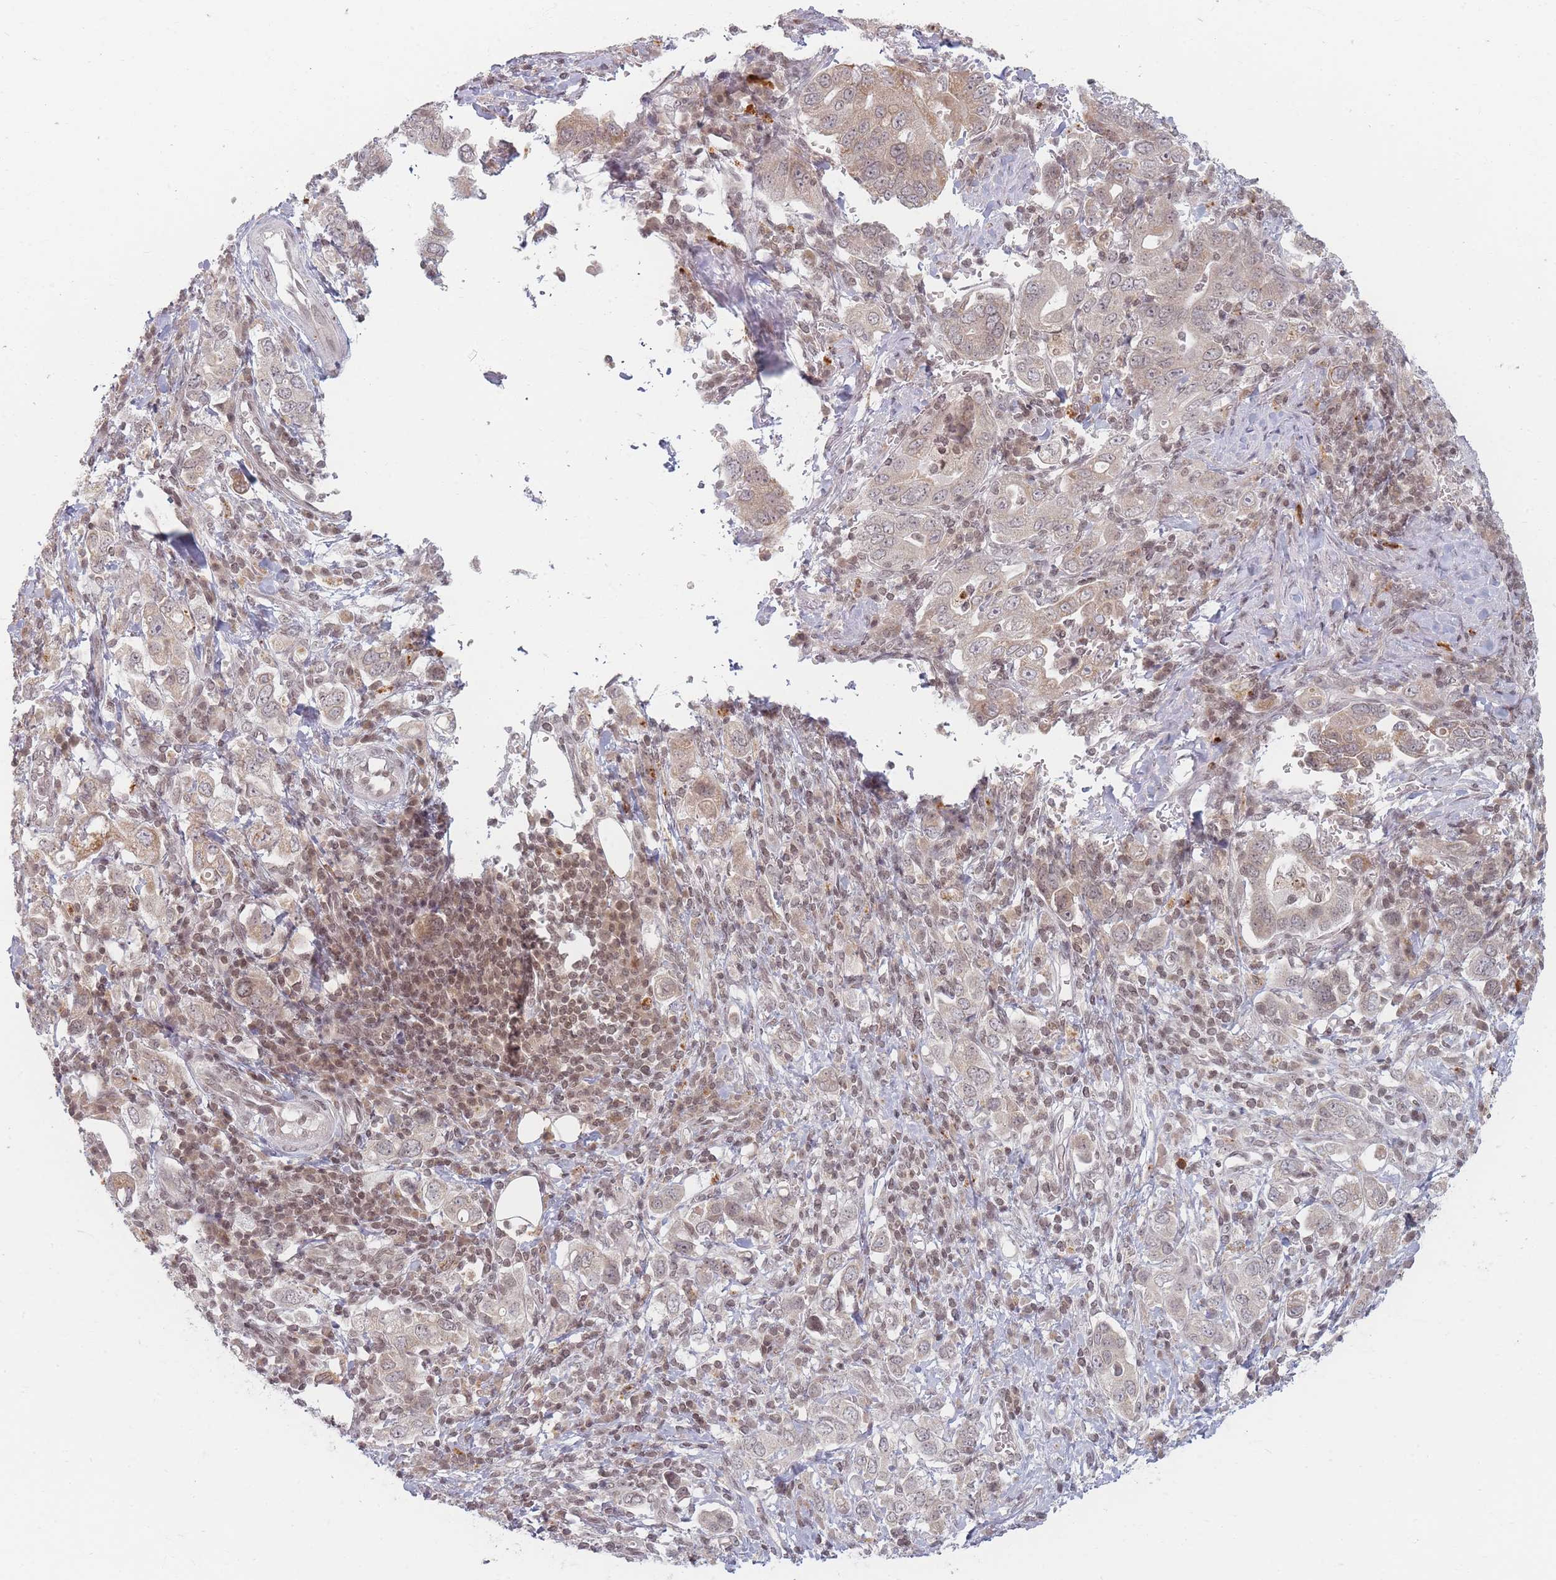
{"staining": {"intensity": "moderate", "quantity": "25%-75%", "location": "cytoplasmic/membranous"}, "tissue": "stomach cancer", "cell_type": "Tumor cells", "image_type": "cancer", "snomed": [{"axis": "morphology", "description": "Adenocarcinoma, NOS"}, {"axis": "topography", "description": "Stomach, upper"}, {"axis": "topography", "description": "Stomach"}], "caption": "Protein staining displays moderate cytoplasmic/membranous expression in approximately 25%-75% of tumor cells in stomach cancer (adenocarcinoma).", "gene": "SPATA45", "patient": {"sex": "male", "age": 62}}